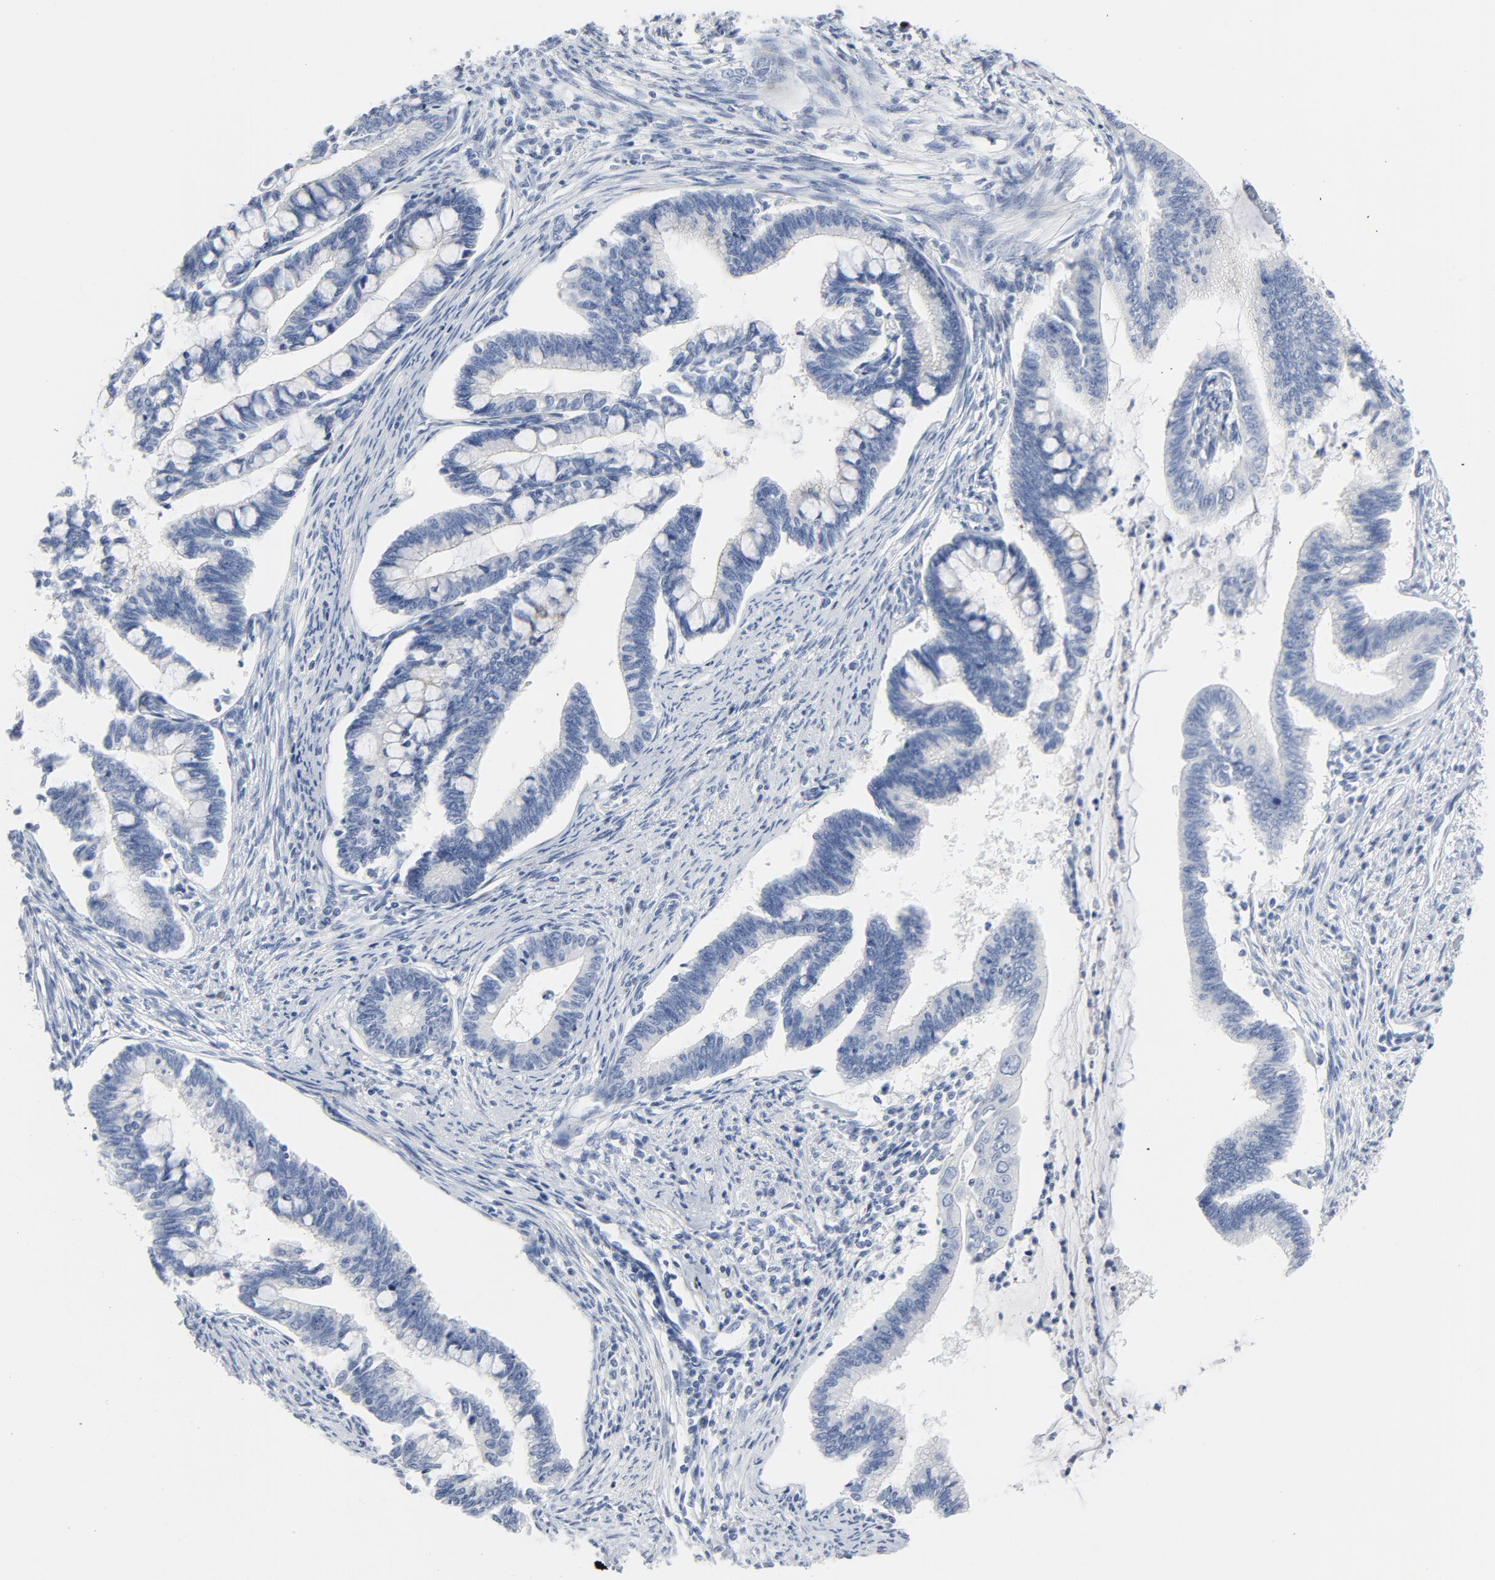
{"staining": {"intensity": "negative", "quantity": "none", "location": "none"}, "tissue": "cervical cancer", "cell_type": "Tumor cells", "image_type": "cancer", "snomed": [{"axis": "morphology", "description": "Adenocarcinoma, NOS"}, {"axis": "topography", "description": "Cervix"}], "caption": "Histopathology image shows no significant protein staining in tumor cells of cervical cancer (adenocarcinoma).", "gene": "TUBB1", "patient": {"sex": "female", "age": 36}}